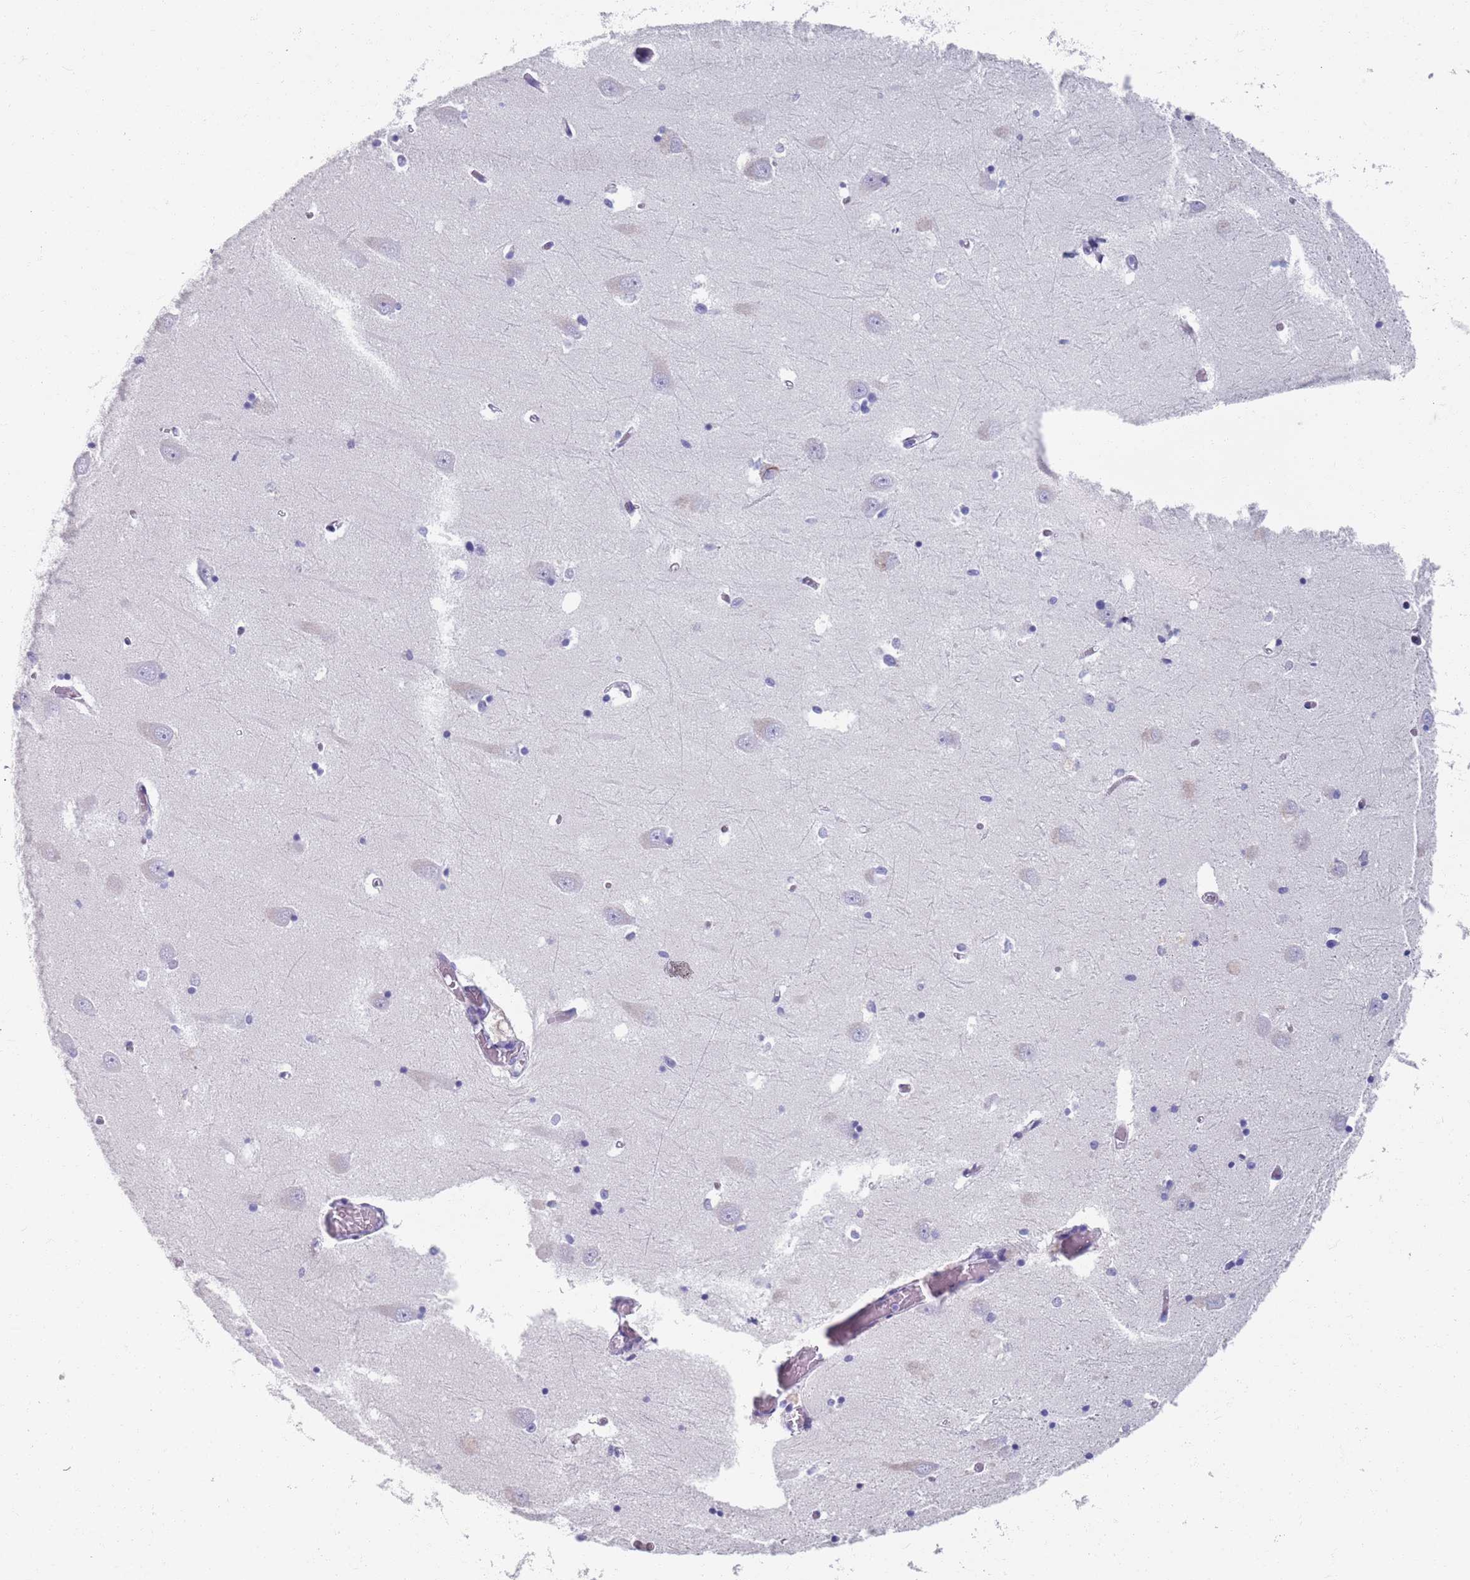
{"staining": {"intensity": "negative", "quantity": "none", "location": "none"}, "tissue": "hippocampus", "cell_type": "Glial cells", "image_type": "normal", "snomed": [{"axis": "morphology", "description": "Normal tissue, NOS"}, {"axis": "topography", "description": "Hippocampus"}], "caption": "The histopathology image exhibits no significant positivity in glial cells of hippocampus. Nuclei are stained in blue.", "gene": "PLOD1", "patient": {"sex": "male", "age": 70}}